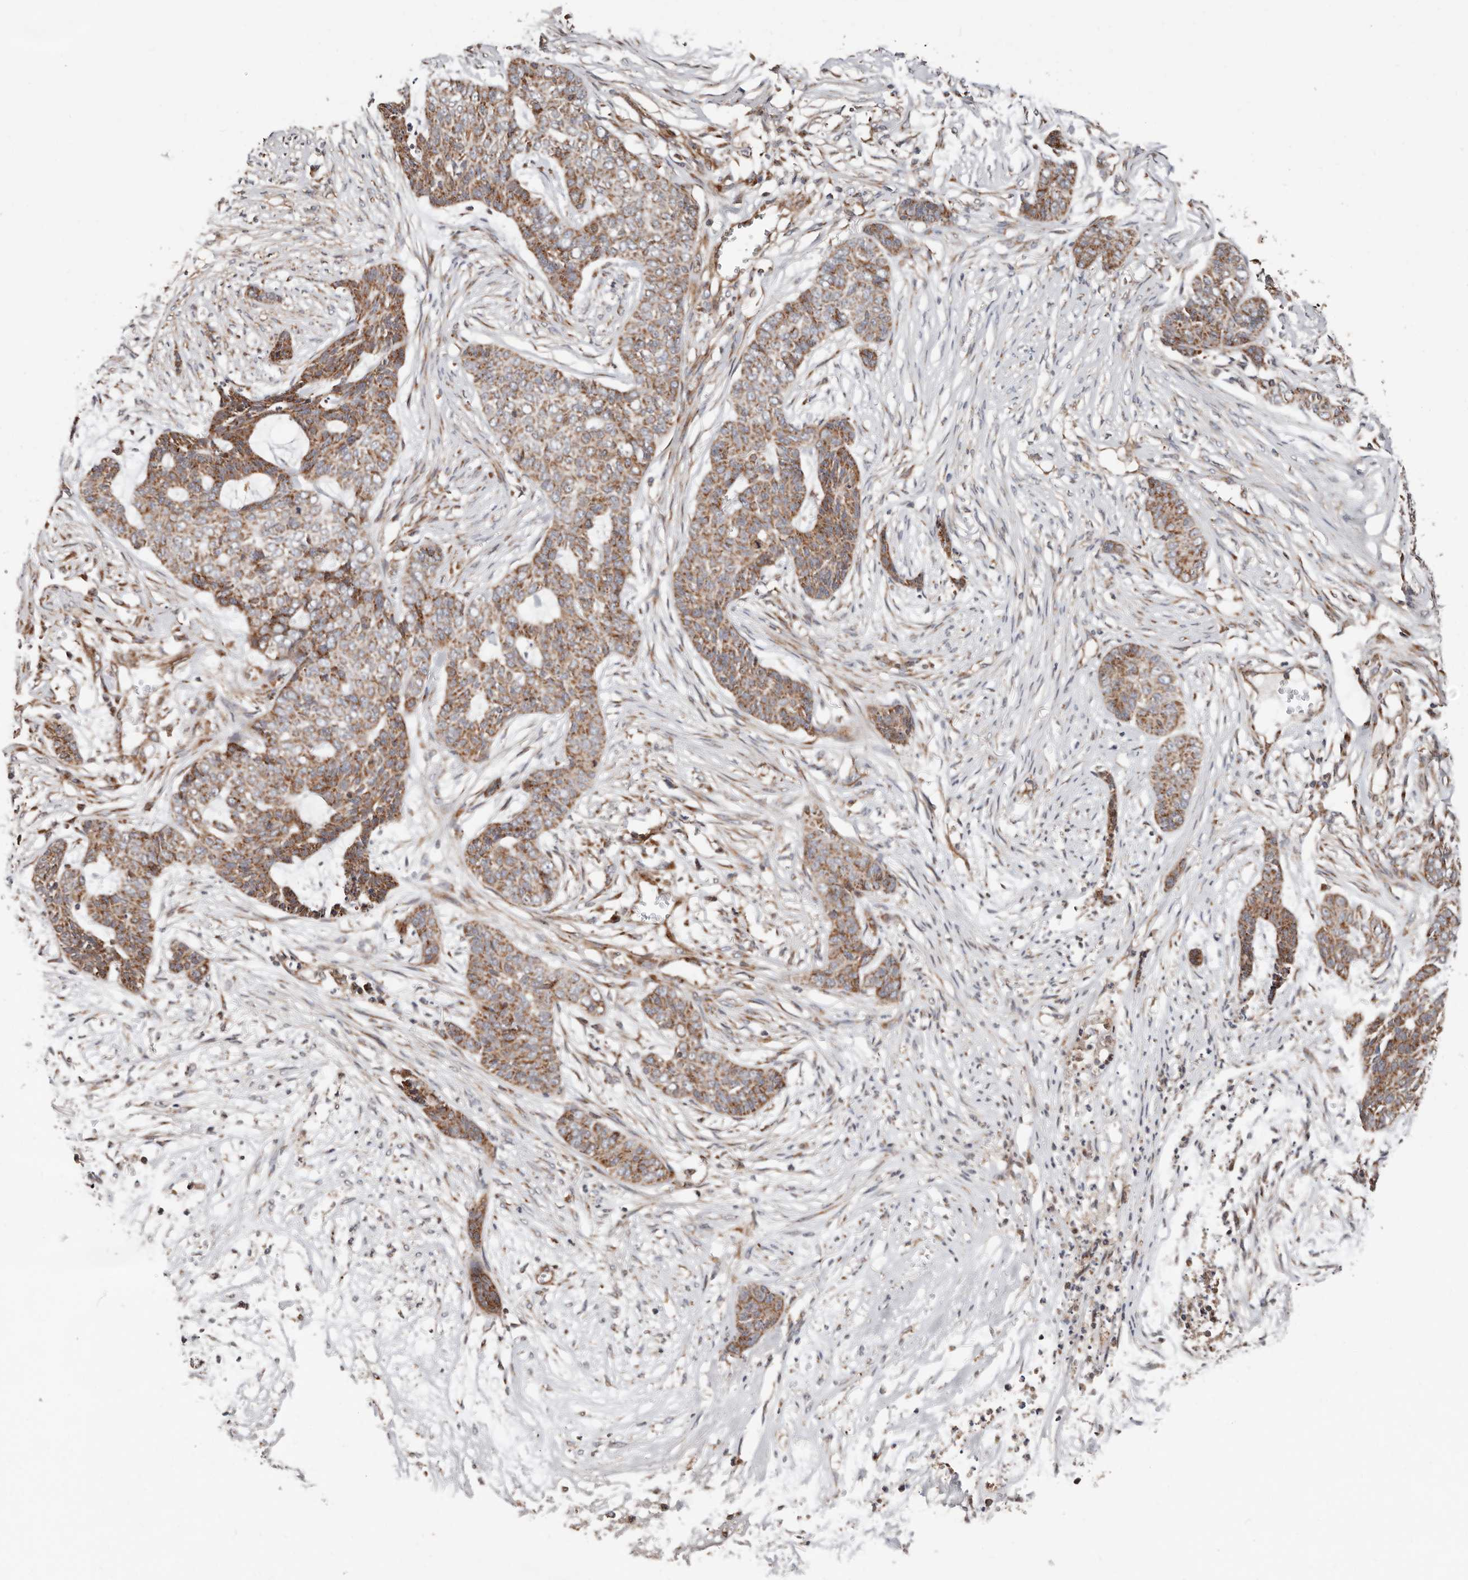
{"staining": {"intensity": "moderate", "quantity": ">75%", "location": "cytoplasmic/membranous"}, "tissue": "skin cancer", "cell_type": "Tumor cells", "image_type": "cancer", "snomed": [{"axis": "morphology", "description": "Basal cell carcinoma"}, {"axis": "topography", "description": "Skin"}], "caption": "This histopathology image reveals immunohistochemistry staining of human basal cell carcinoma (skin), with medium moderate cytoplasmic/membranous positivity in approximately >75% of tumor cells.", "gene": "COG1", "patient": {"sex": "female", "age": 64}}